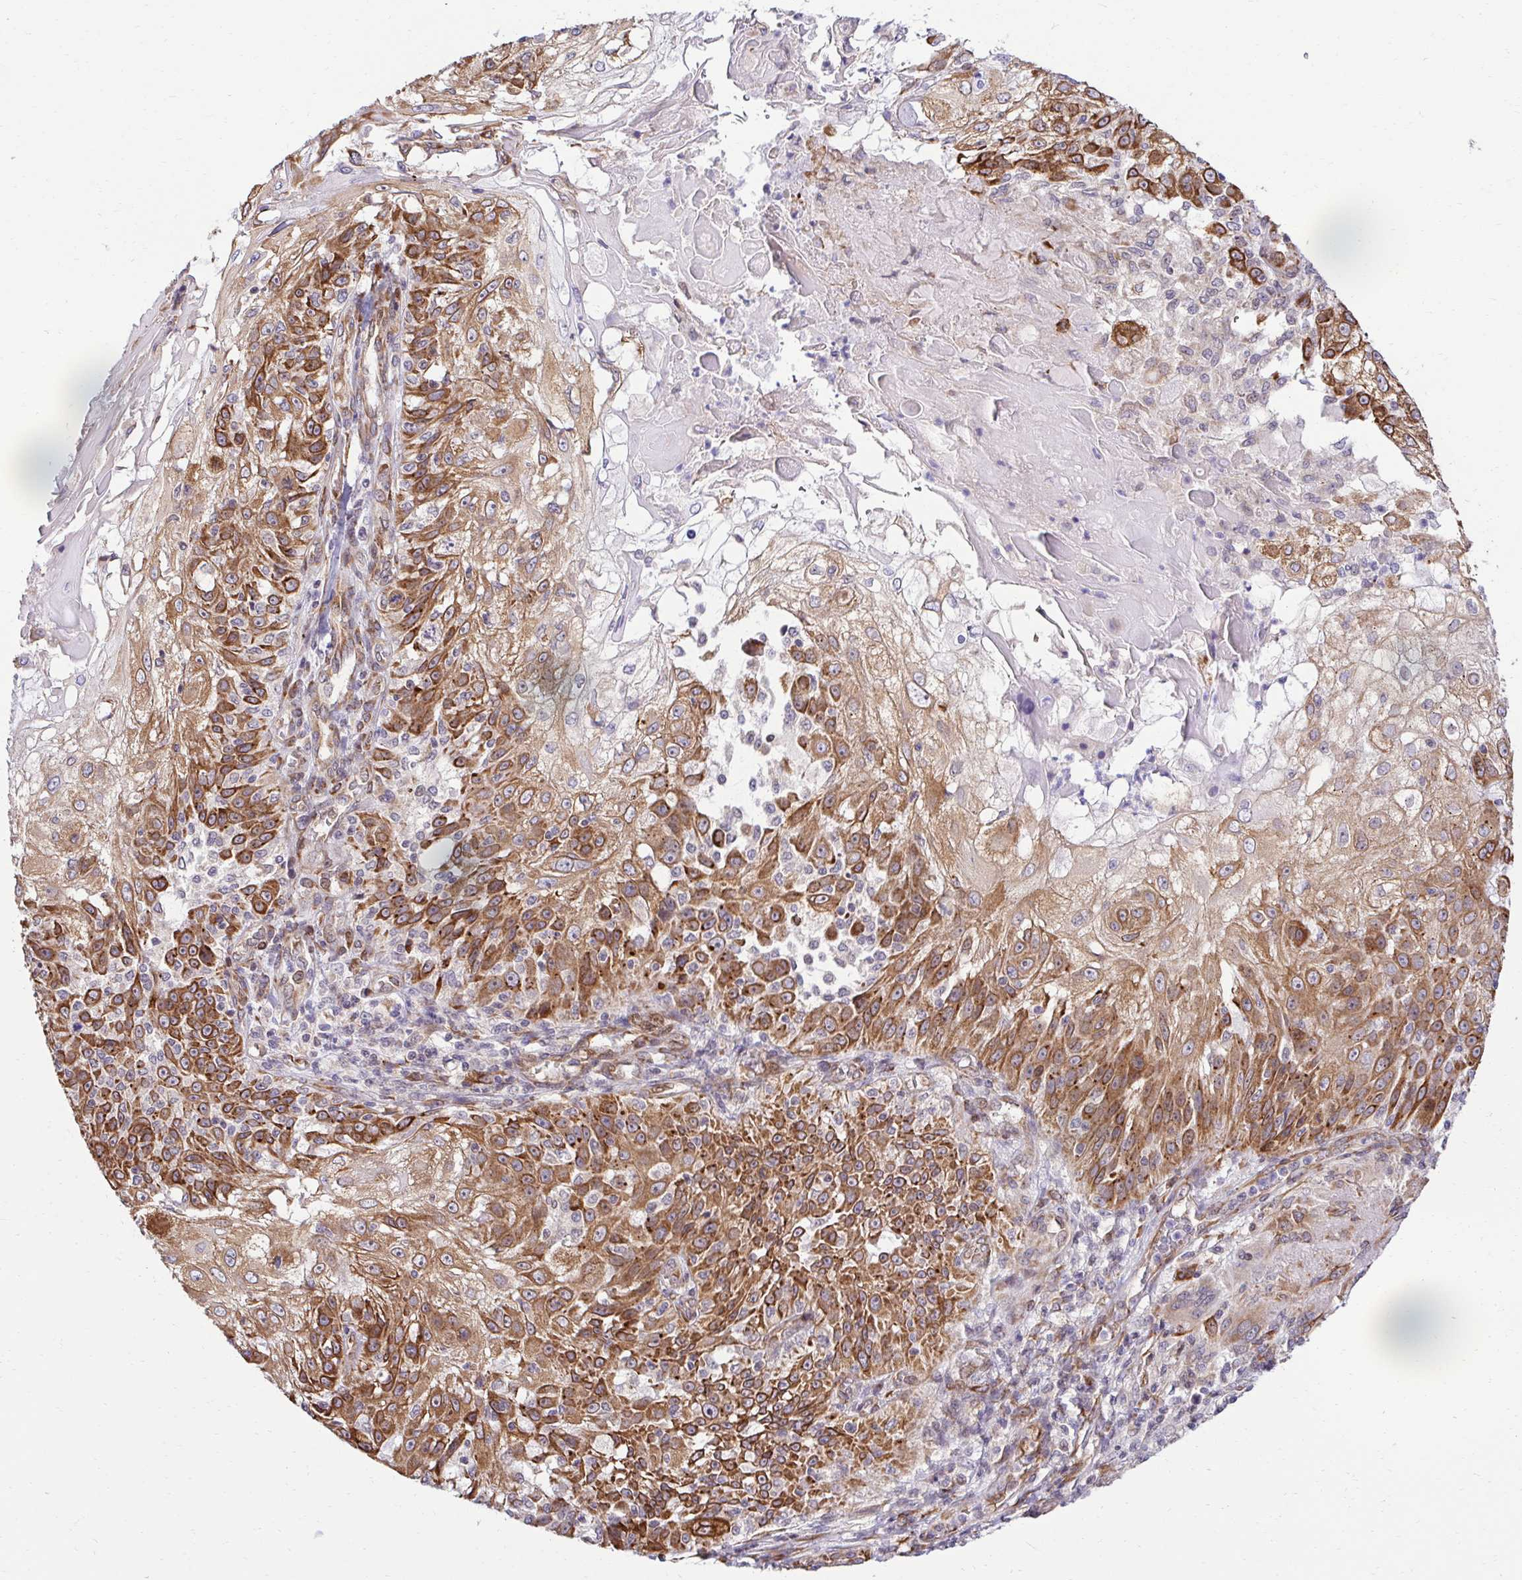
{"staining": {"intensity": "strong", "quantity": "25%-75%", "location": "cytoplasmic/membranous"}, "tissue": "skin cancer", "cell_type": "Tumor cells", "image_type": "cancer", "snomed": [{"axis": "morphology", "description": "Normal tissue, NOS"}, {"axis": "morphology", "description": "Squamous cell carcinoma, NOS"}, {"axis": "topography", "description": "Skin"}], "caption": "Skin cancer stained with a protein marker reveals strong staining in tumor cells.", "gene": "HPS1", "patient": {"sex": "female", "age": 83}}